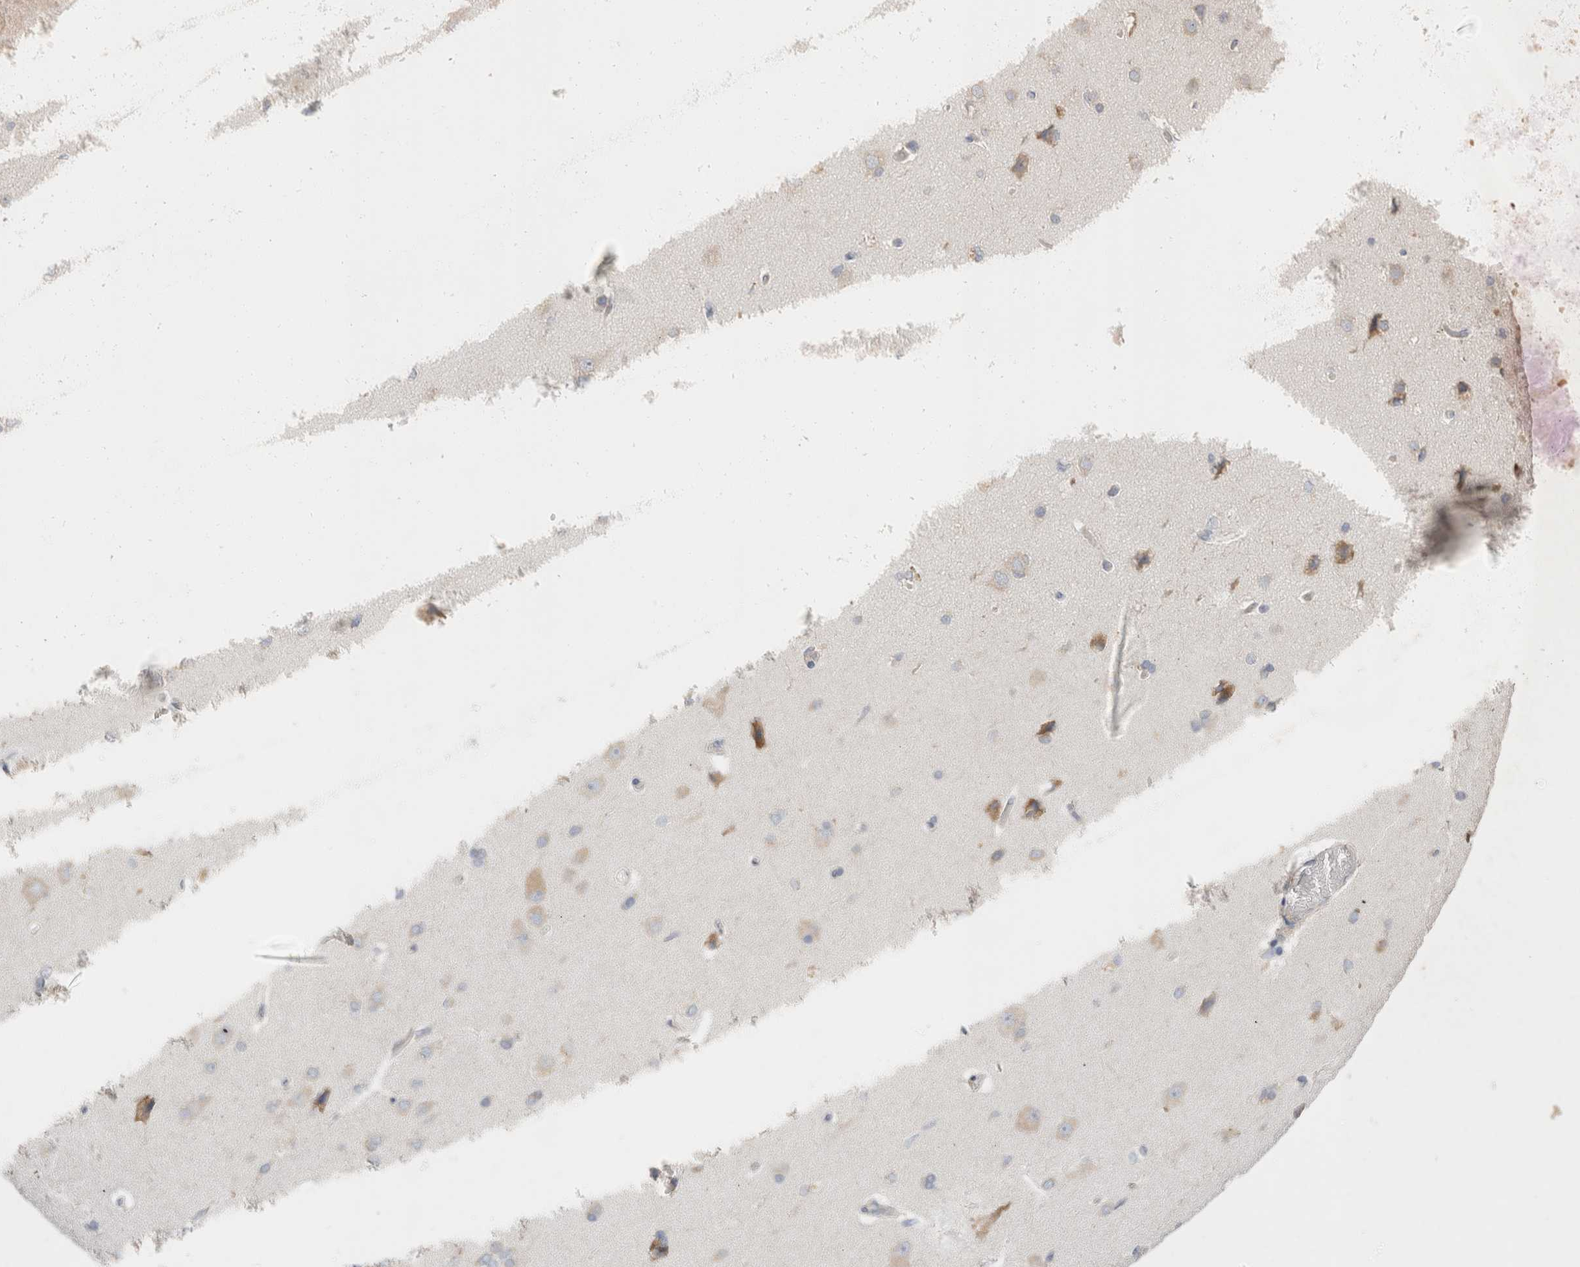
{"staining": {"intensity": "negative", "quantity": "none", "location": "none"}, "tissue": "cerebral cortex", "cell_type": "Endothelial cells", "image_type": "normal", "snomed": [{"axis": "morphology", "description": "Normal tissue, NOS"}, {"axis": "topography", "description": "Cerebral cortex"}], "caption": "Endothelial cells are negative for protein expression in benign human cerebral cortex. (DAB (3,3'-diaminobenzidine) IHC with hematoxylin counter stain).", "gene": "ZNF23", "patient": {"sex": "male", "age": 62}}